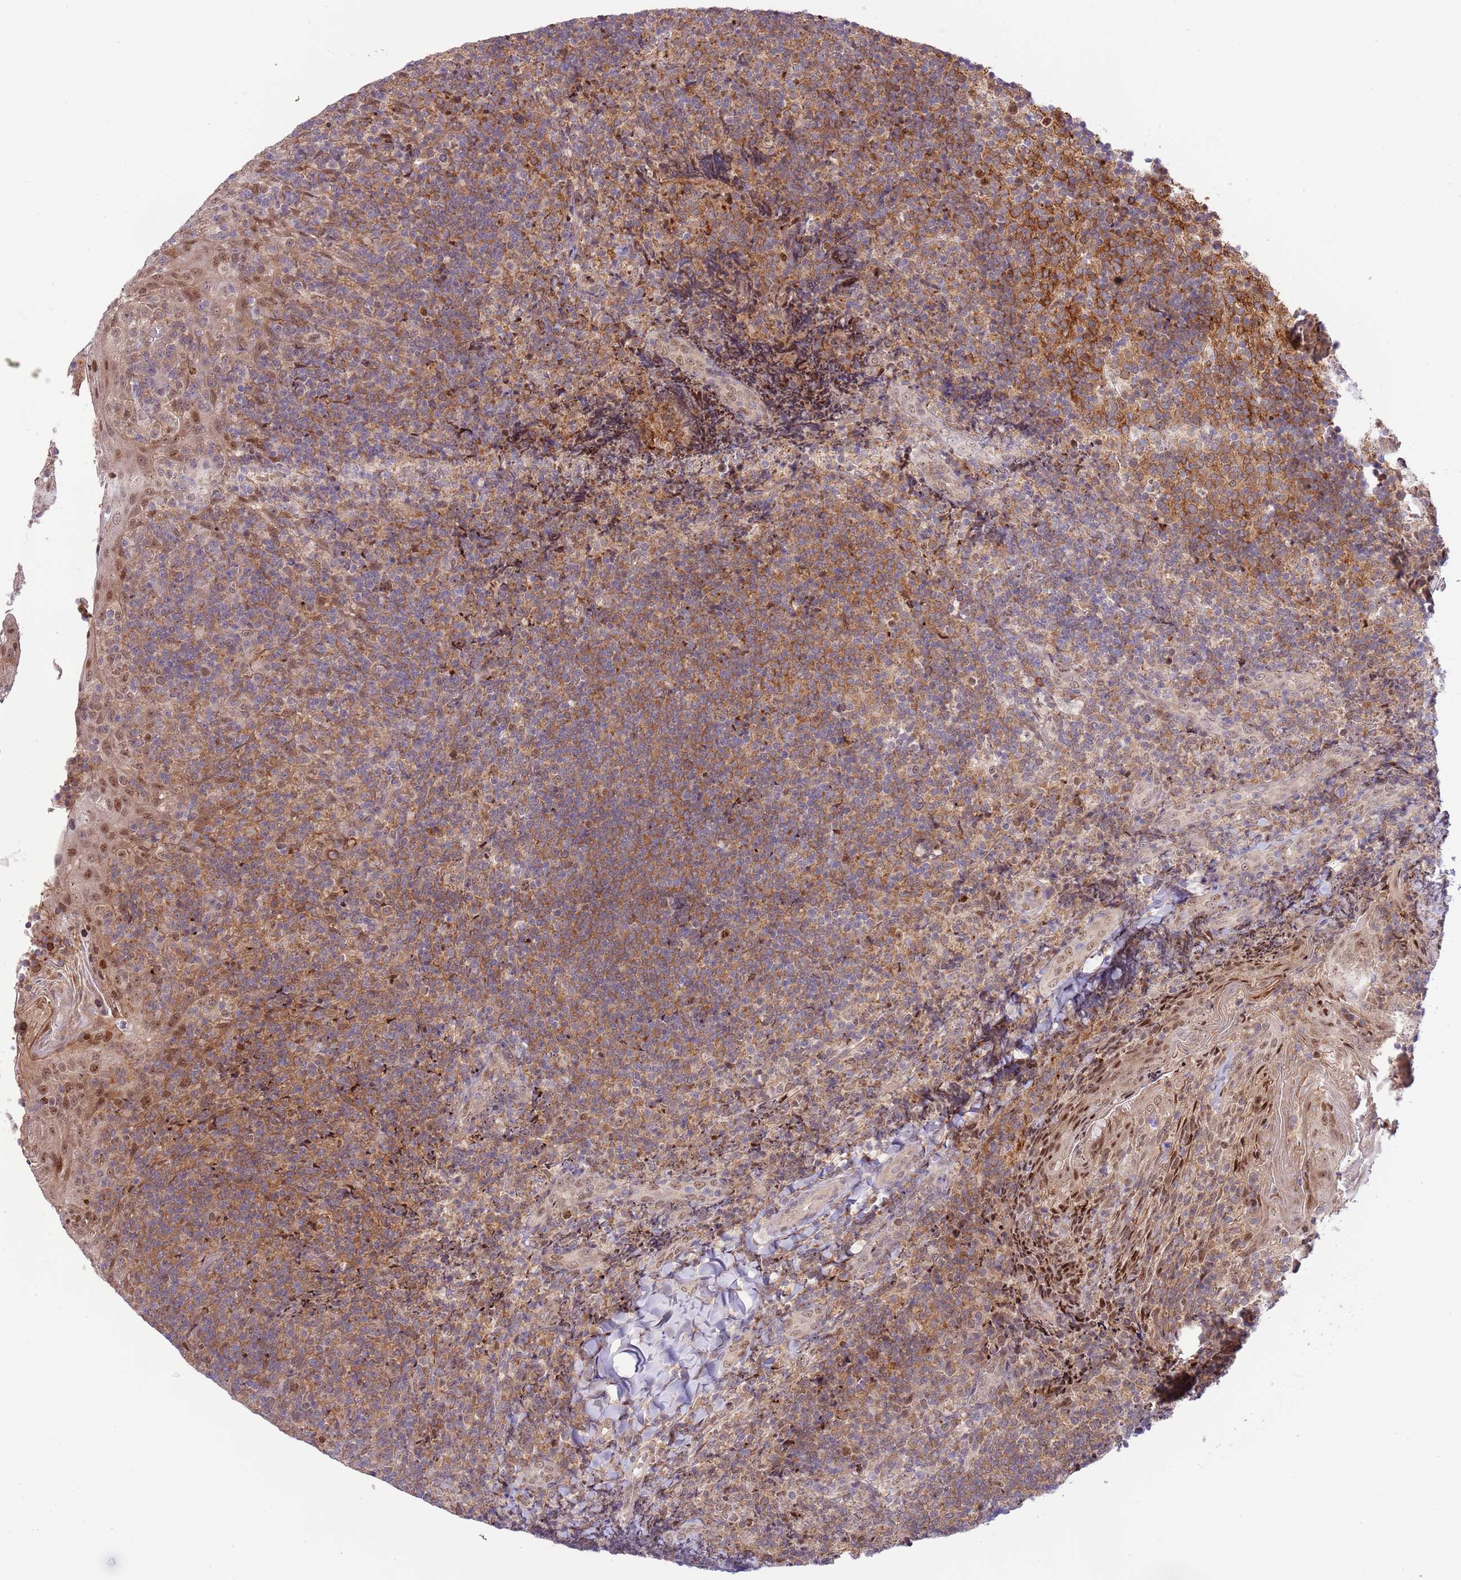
{"staining": {"intensity": "moderate", "quantity": ">75%", "location": "cytoplasmic/membranous"}, "tissue": "tonsil", "cell_type": "Germinal center cells", "image_type": "normal", "snomed": [{"axis": "morphology", "description": "Normal tissue, NOS"}, {"axis": "topography", "description": "Tonsil"}], "caption": "Immunohistochemical staining of unremarkable tonsil shows moderate cytoplasmic/membranous protein staining in approximately >75% of germinal center cells. Using DAB (3,3'-diaminobenzidine) (brown) and hematoxylin (blue) stains, captured at high magnification using brightfield microscopy.", "gene": "CHD1", "patient": {"sex": "female", "age": 10}}